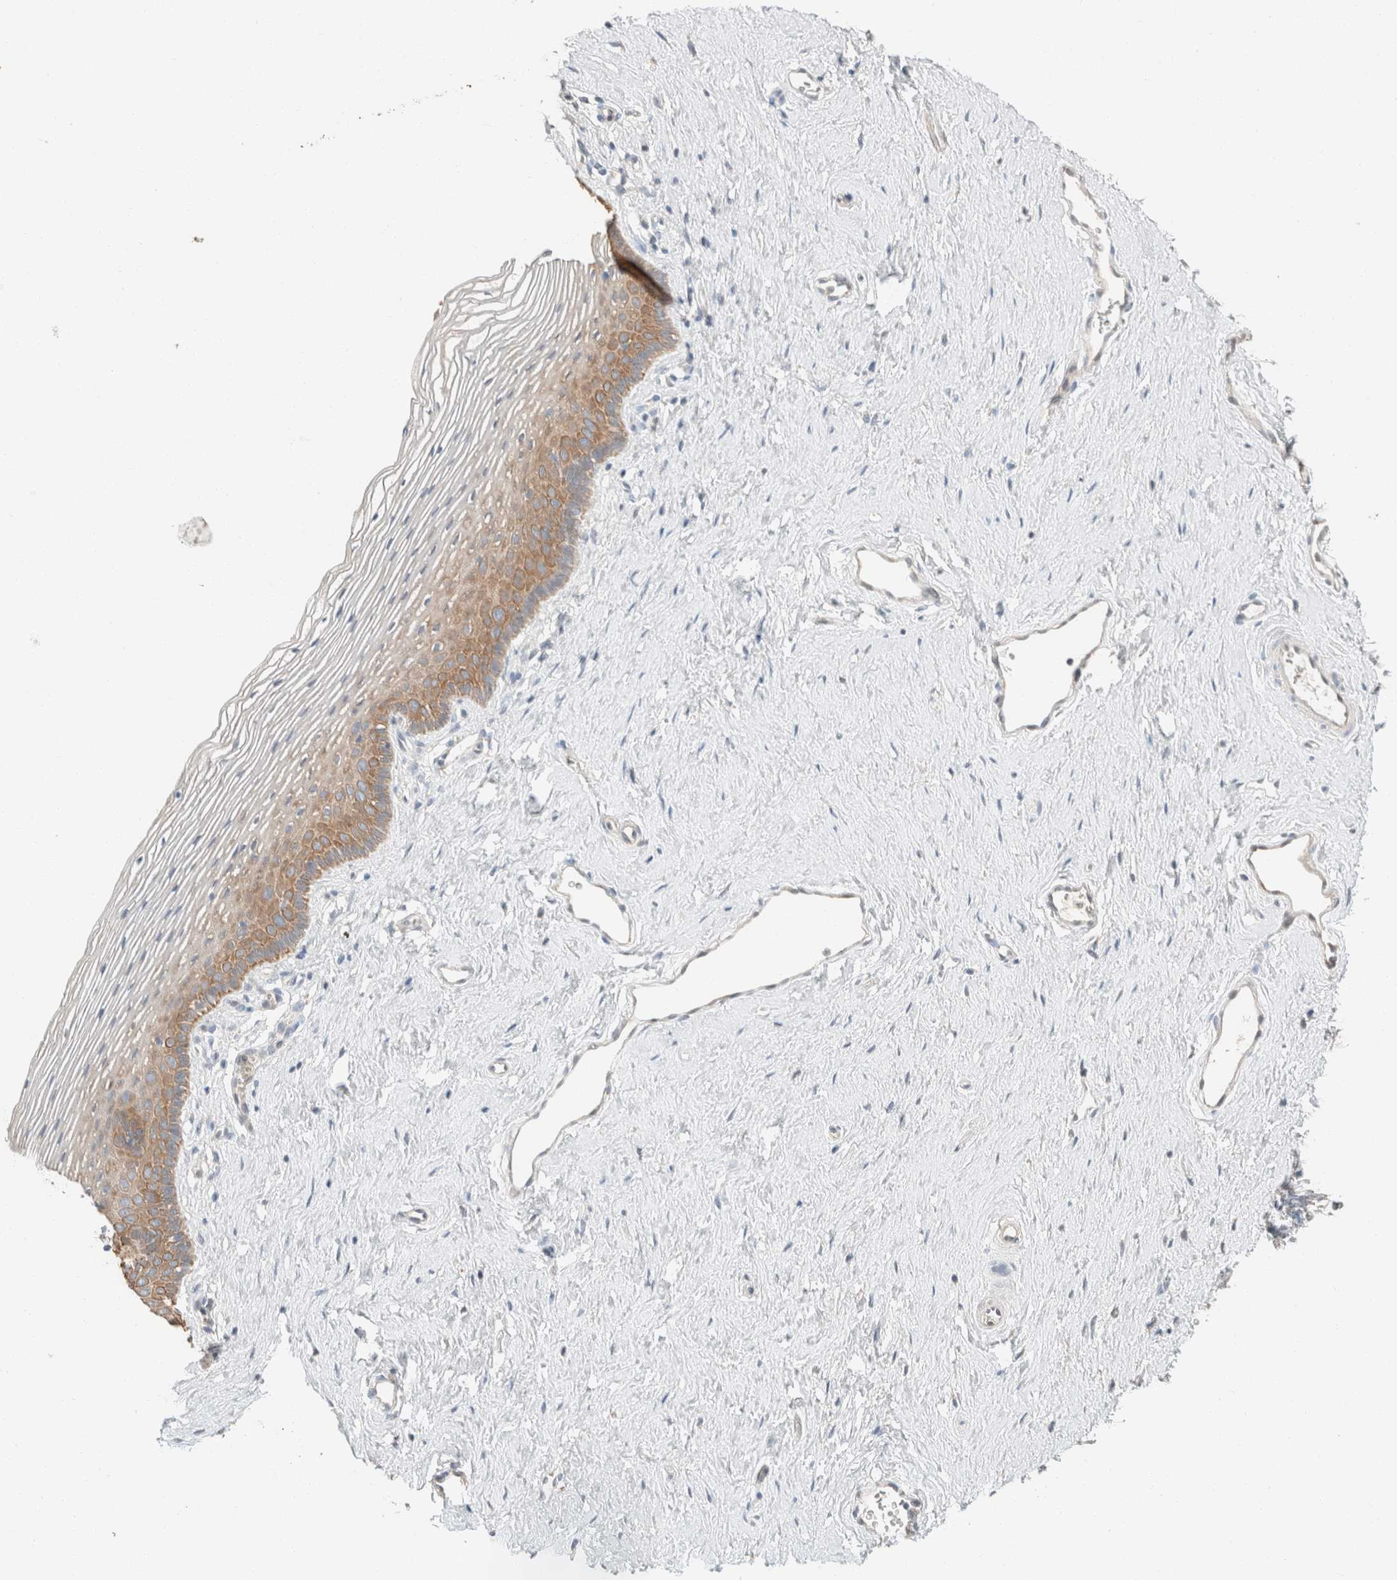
{"staining": {"intensity": "moderate", "quantity": ">75%", "location": "cytoplasmic/membranous"}, "tissue": "vagina", "cell_type": "Squamous epithelial cells", "image_type": "normal", "snomed": [{"axis": "morphology", "description": "Normal tissue, NOS"}, {"axis": "topography", "description": "Vagina"}], "caption": "This photomicrograph displays benign vagina stained with immunohistochemistry (IHC) to label a protein in brown. The cytoplasmic/membranous of squamous epithelial cells show moderate positivity for the protein. Nuclei are counter-stained blue.", "gene": "TUBD1", "patient": {"sex": "female", "age": 32}}